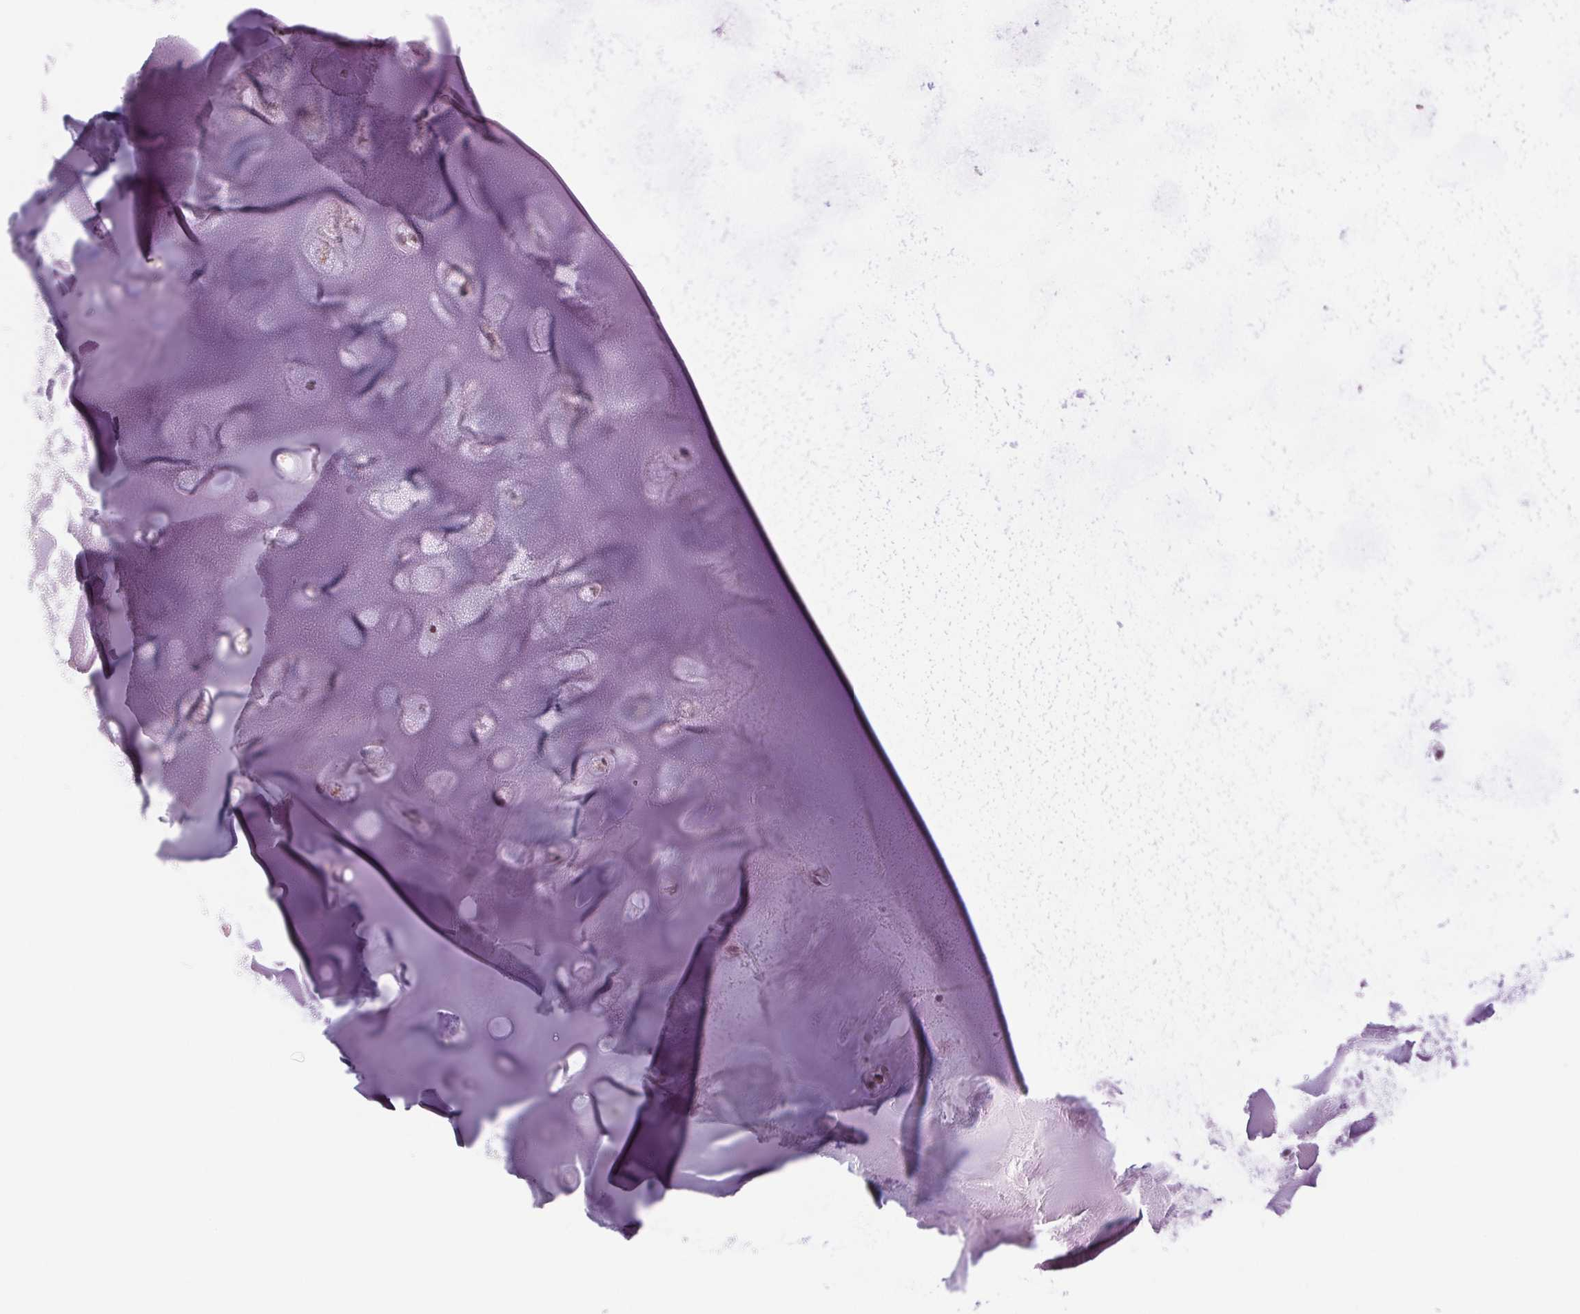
{"staining": {"intensity": "negative", "quantity": "none", "location": "none"}, "tissue": "adipose tissue", "cell_type": "Adipocytes", "image_type": "normal", "snomed": [{"axis": "morphology", "description": "Normal tissue, NOS"}, {"axis": "morphology", "description": "Squamous cell carcinoma, NOS"}, {"axis": "topography", "description": "Cartilage tissue"}, {"axis": "topography", "description": "Bronchus"}, {"axis": "topography", "description": "Lung"}], "caption": "Photomicrograph shows no protein staining in adipocytes of benign adipose tissue. (DAB (3,3'-diaminobenzidine) immunohistochemistry, high magnification).", "gene": "SMIM6", "patient": {"sex": "male", "age": 66}}